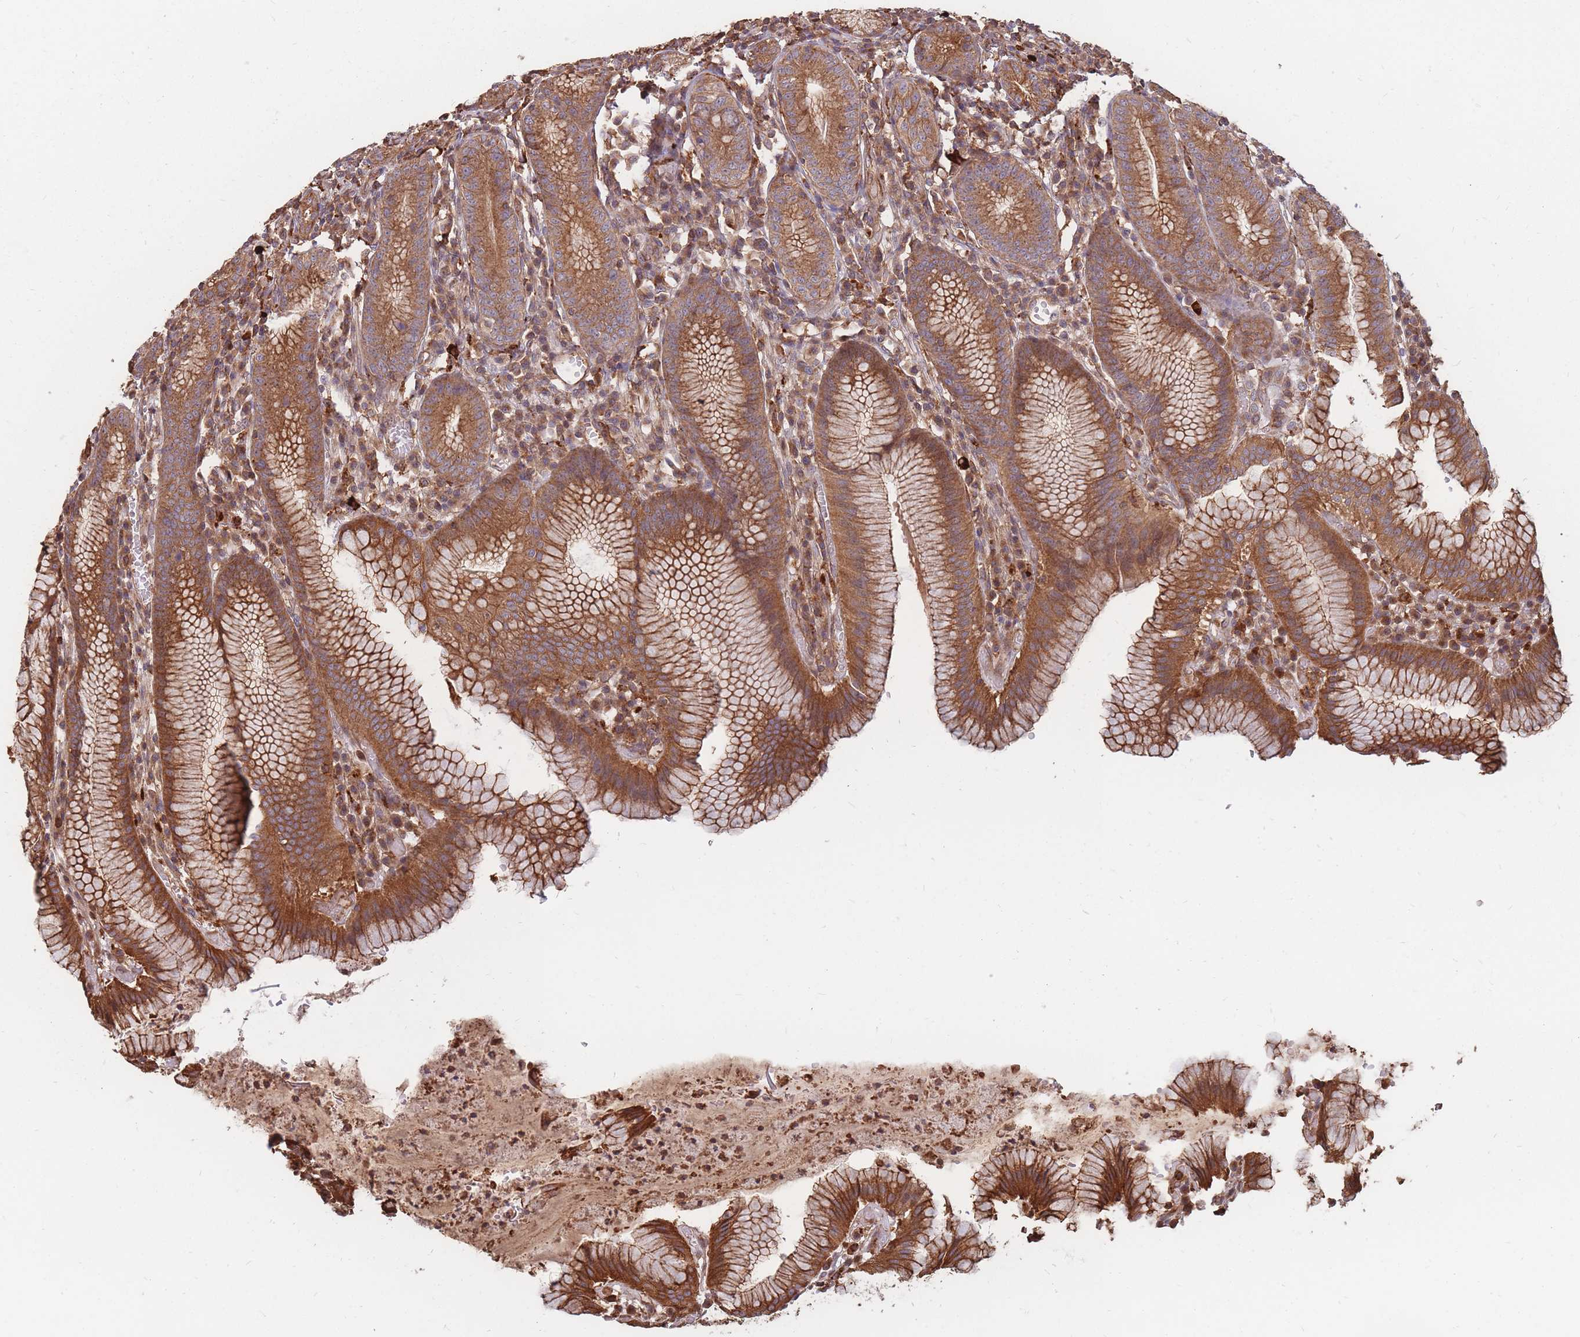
{"staining": {"intensity": "strong", "quantity": ">75%", "location": "cytoplasmic/membranous"}, "tissue": "stomach", "cell_type": "Glandular cells", "image_type": "normal", "snomed": [{"axis": "morphology", "description": "Normal tissue, NOS"}, {"axis": "topography", "description": "Stomach"}], "caption": "A high-resolution image shows immunohistochemistry staining of unremarkable stomach, which reveals strong cytoplasmic/membranous staining in approximately >75% of glandular cells.", "gene": "RASSF2", "patient": {"sex": "male", "age": 55}}